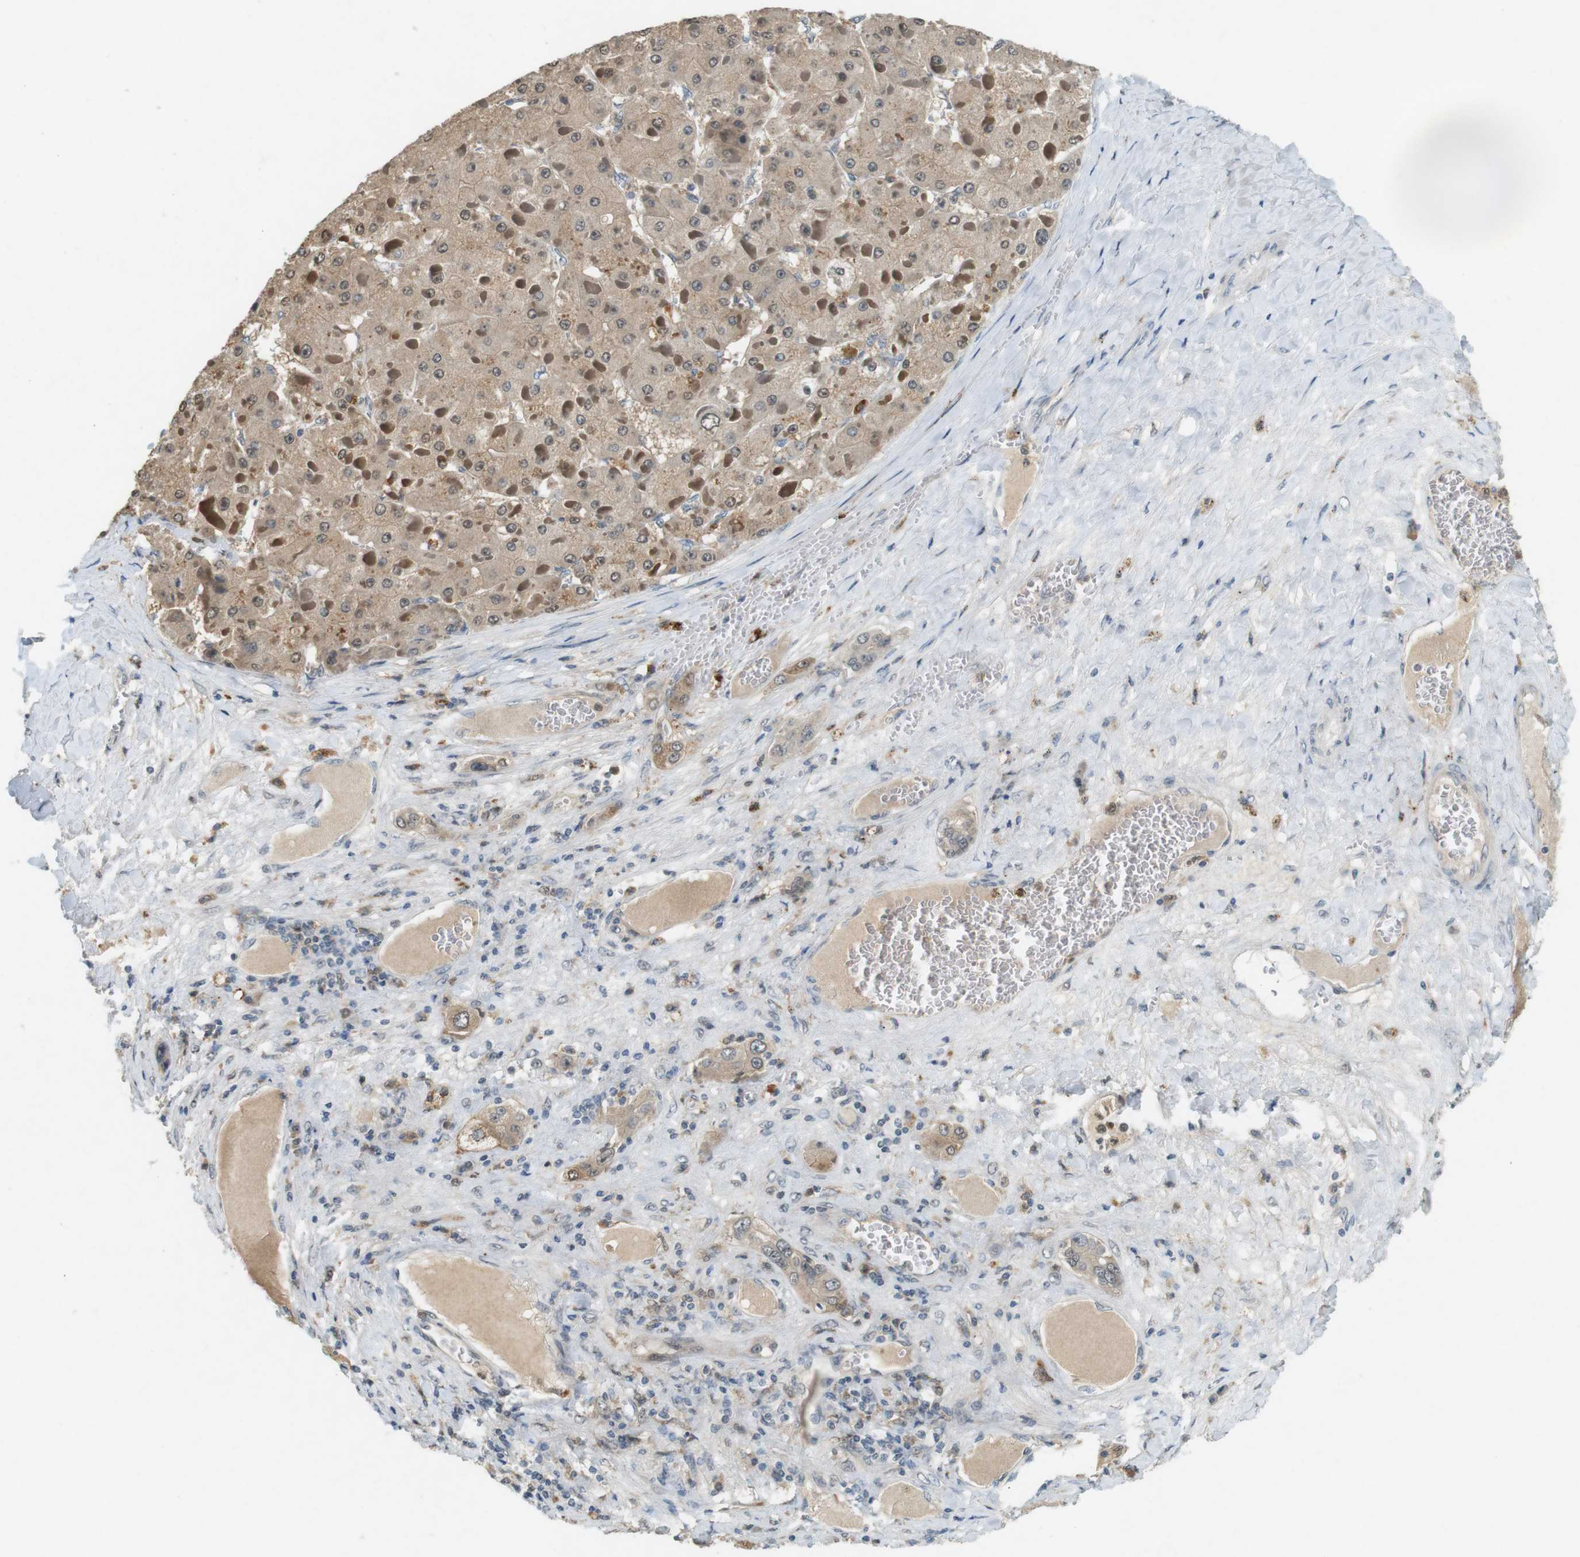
{"staining": {"intensity": "weak", "quantity": ">75%", "location": "cytoplasmic/membranous"}, "tissue": "liver cancer", "cell_type": "Tumor cells", "image_type": "cancer", "snomed": [{"axis": "morphology", "description": "Carcinoma, Hepatocellular, NOS"}, {"axis": "topography", "description": "Liver"}], "caption": "Protein staining shows weak cytoplasmic/membranous positivity in approximately >75% of tumor cells in liver cancer (hepatocellular carcinoma). The staining was performed using DAB, with brown indicating positive protein expression. Nuclei are stained blue with hematoxylin.", "gene": "CDK14", "patient": {"sex": "female", "age": 73}}